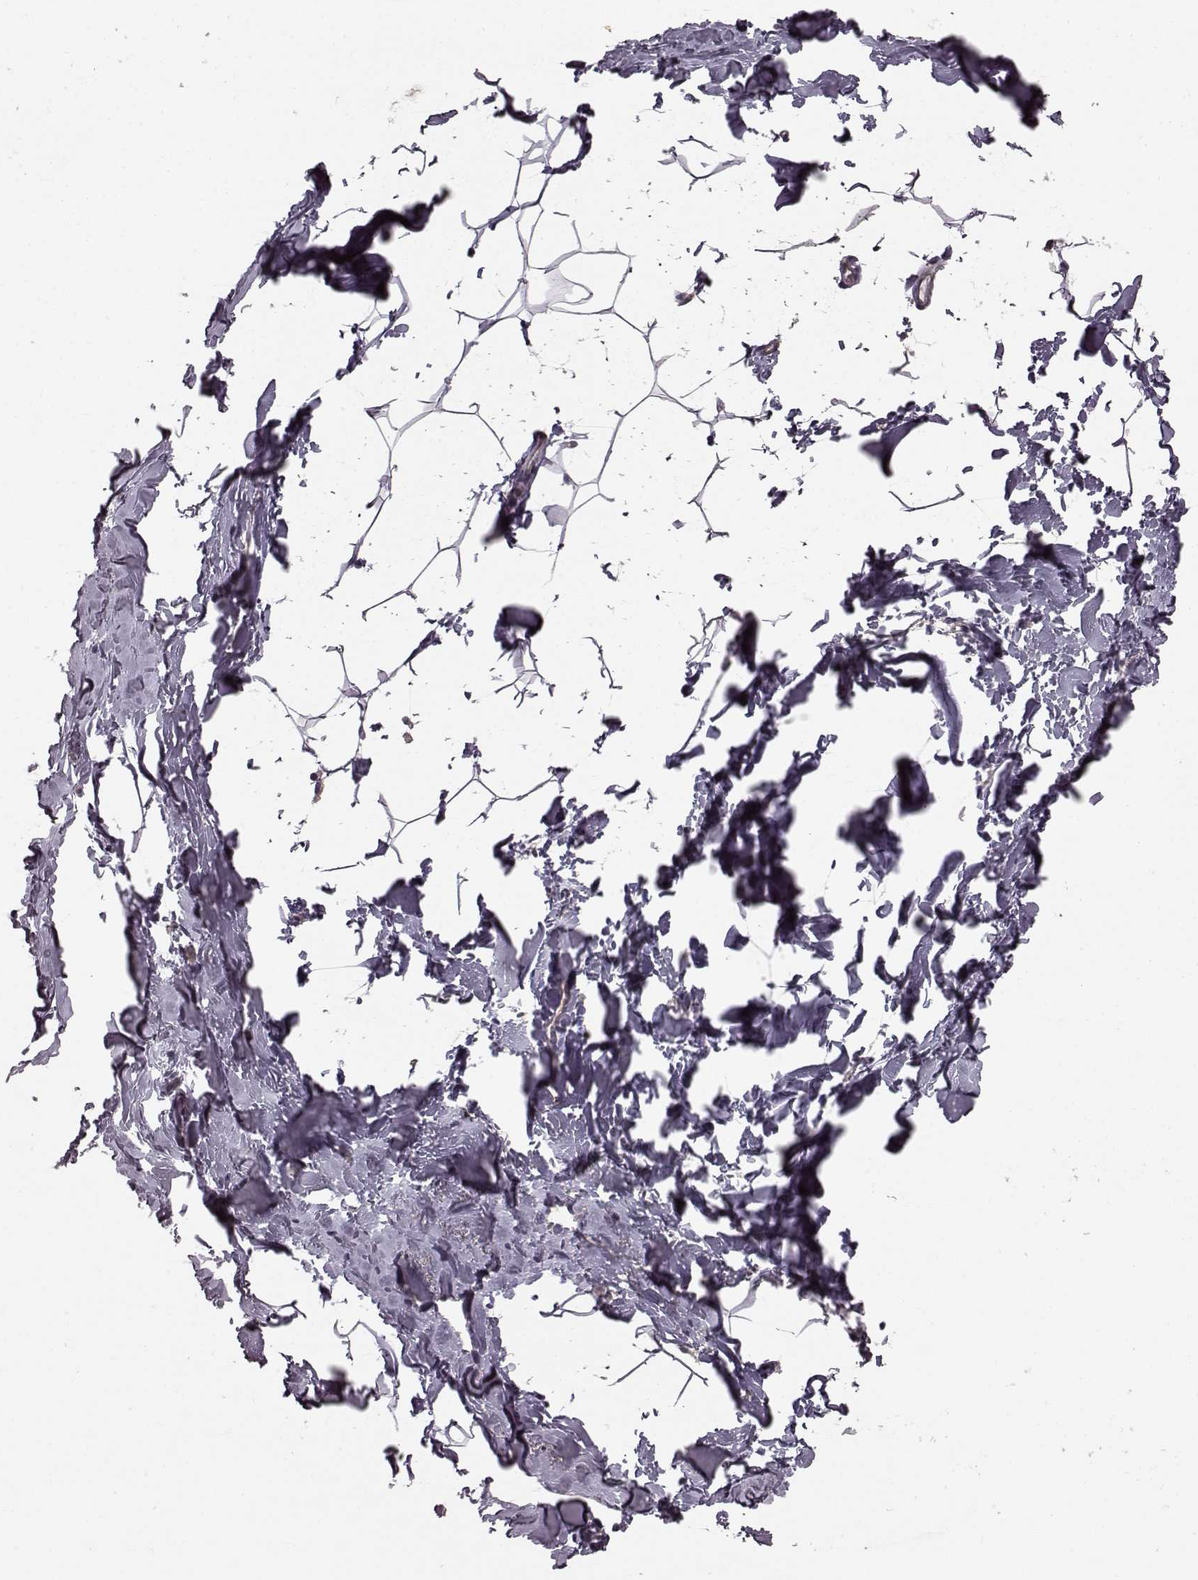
{"staining": {"intensity": "negative", "quantity": "none", "location": "none"}, "tissue": "breast", "cell_type": "Adipocytes", "image_type": "normal", "snomed": [{"axis": "morphology", "description": "Normal tissue, NOS"}, {"axis": "topography", "description": "Breast"}], "caption": "IHC histopathology image of normal breast stained for a protein (brown), which shows no expression in adipocytes.", "gene": "RIT2", "patient": {"sex": "female", "age": 32}}